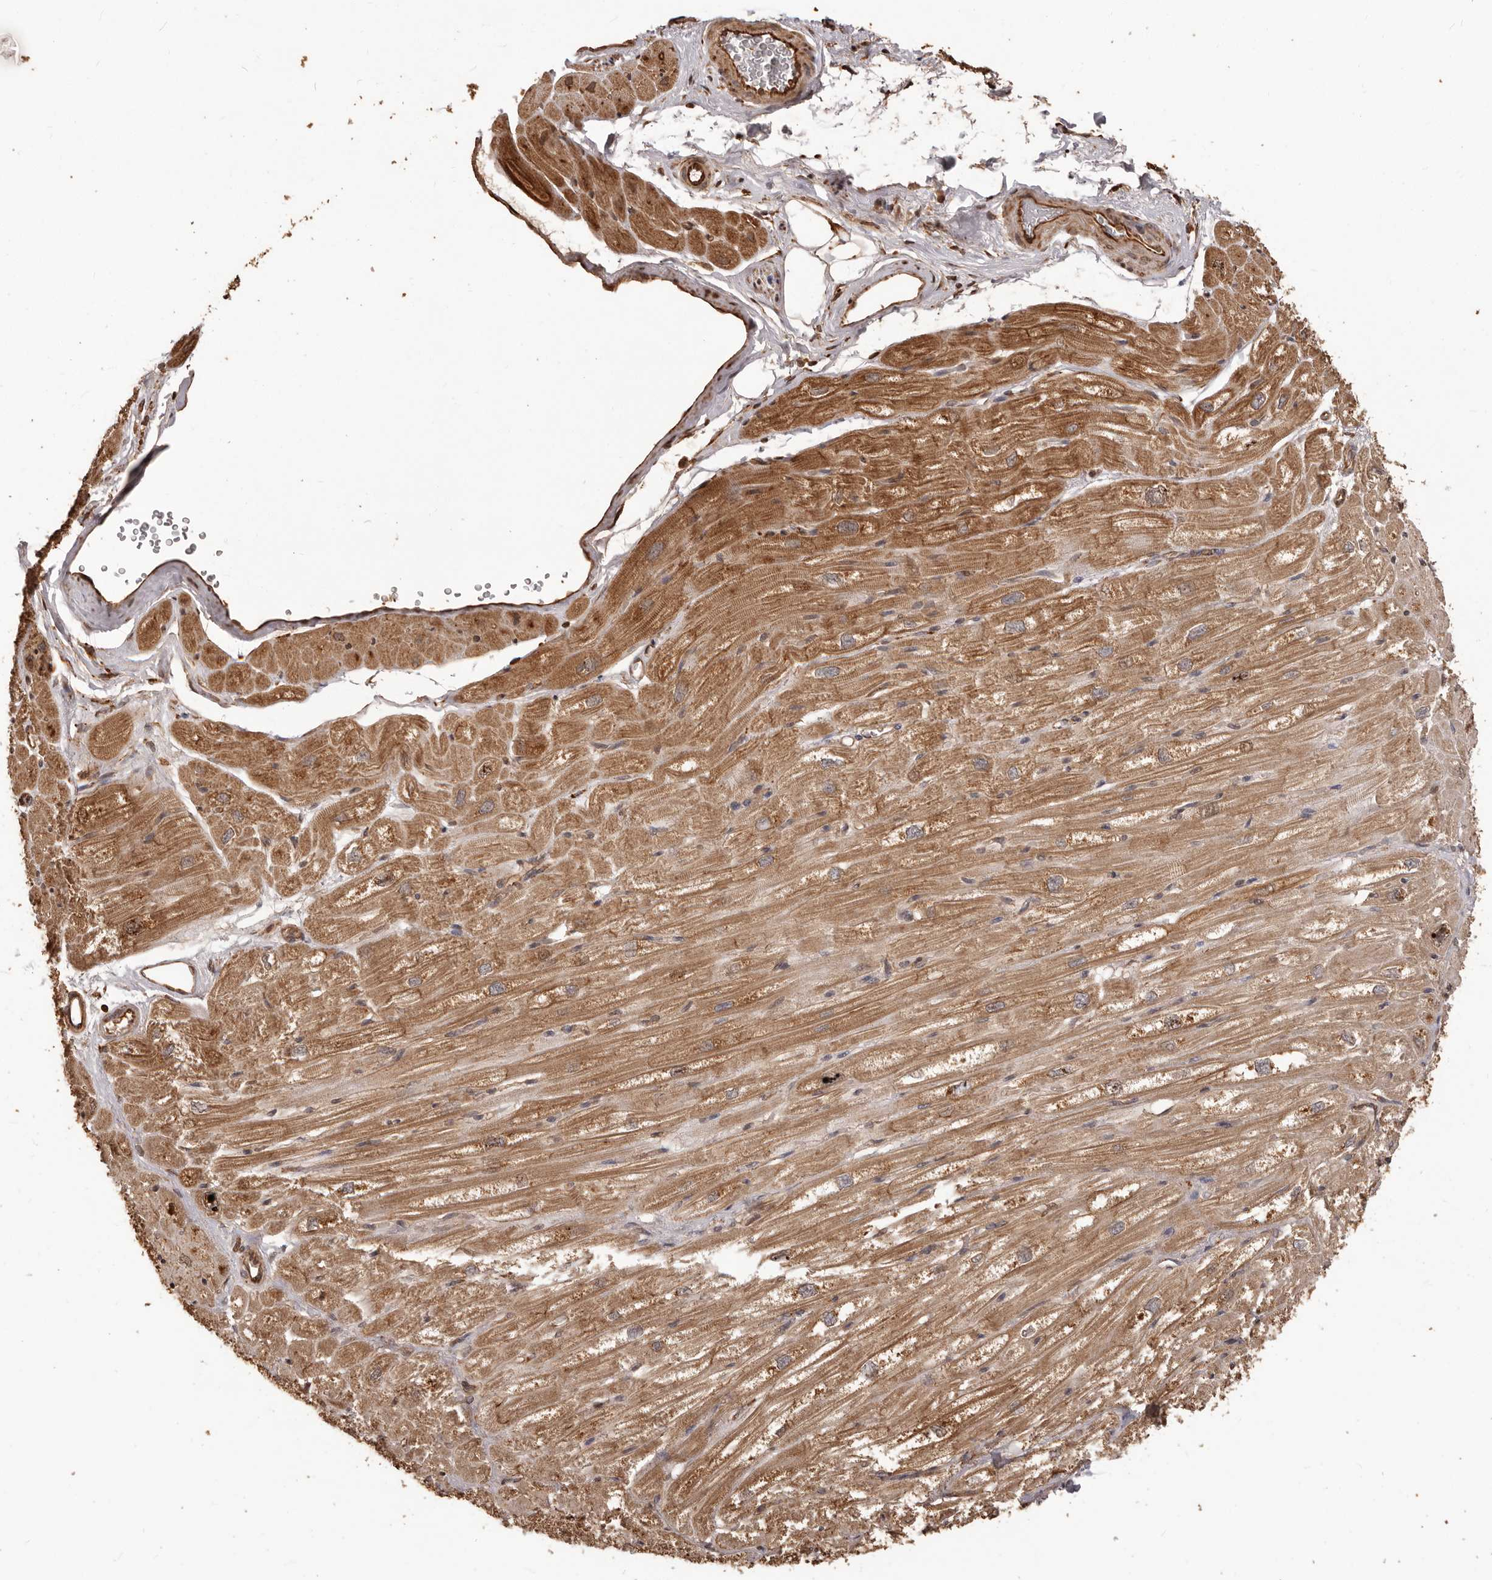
{"staining": {"intensity": "strong", "quantity": ">75%", "location": "cytoplasmic/membranous"}, "tissue": "heart muscle", "cell_type": "Cardiomyocytes", "image_type": "normal", "snomed": [{"axis": "morphology", "description": "Normal tissue, NOS"}, {"axis": "topography", "description": "Heart"}], "caption": "Protein staining of benign heart muscle shows strong cytoplasmic/membranous expression in approximately >75% of cardiomyocytes.", "gene": "MTO1", "patient": {"sex": "male", "age": 50}}